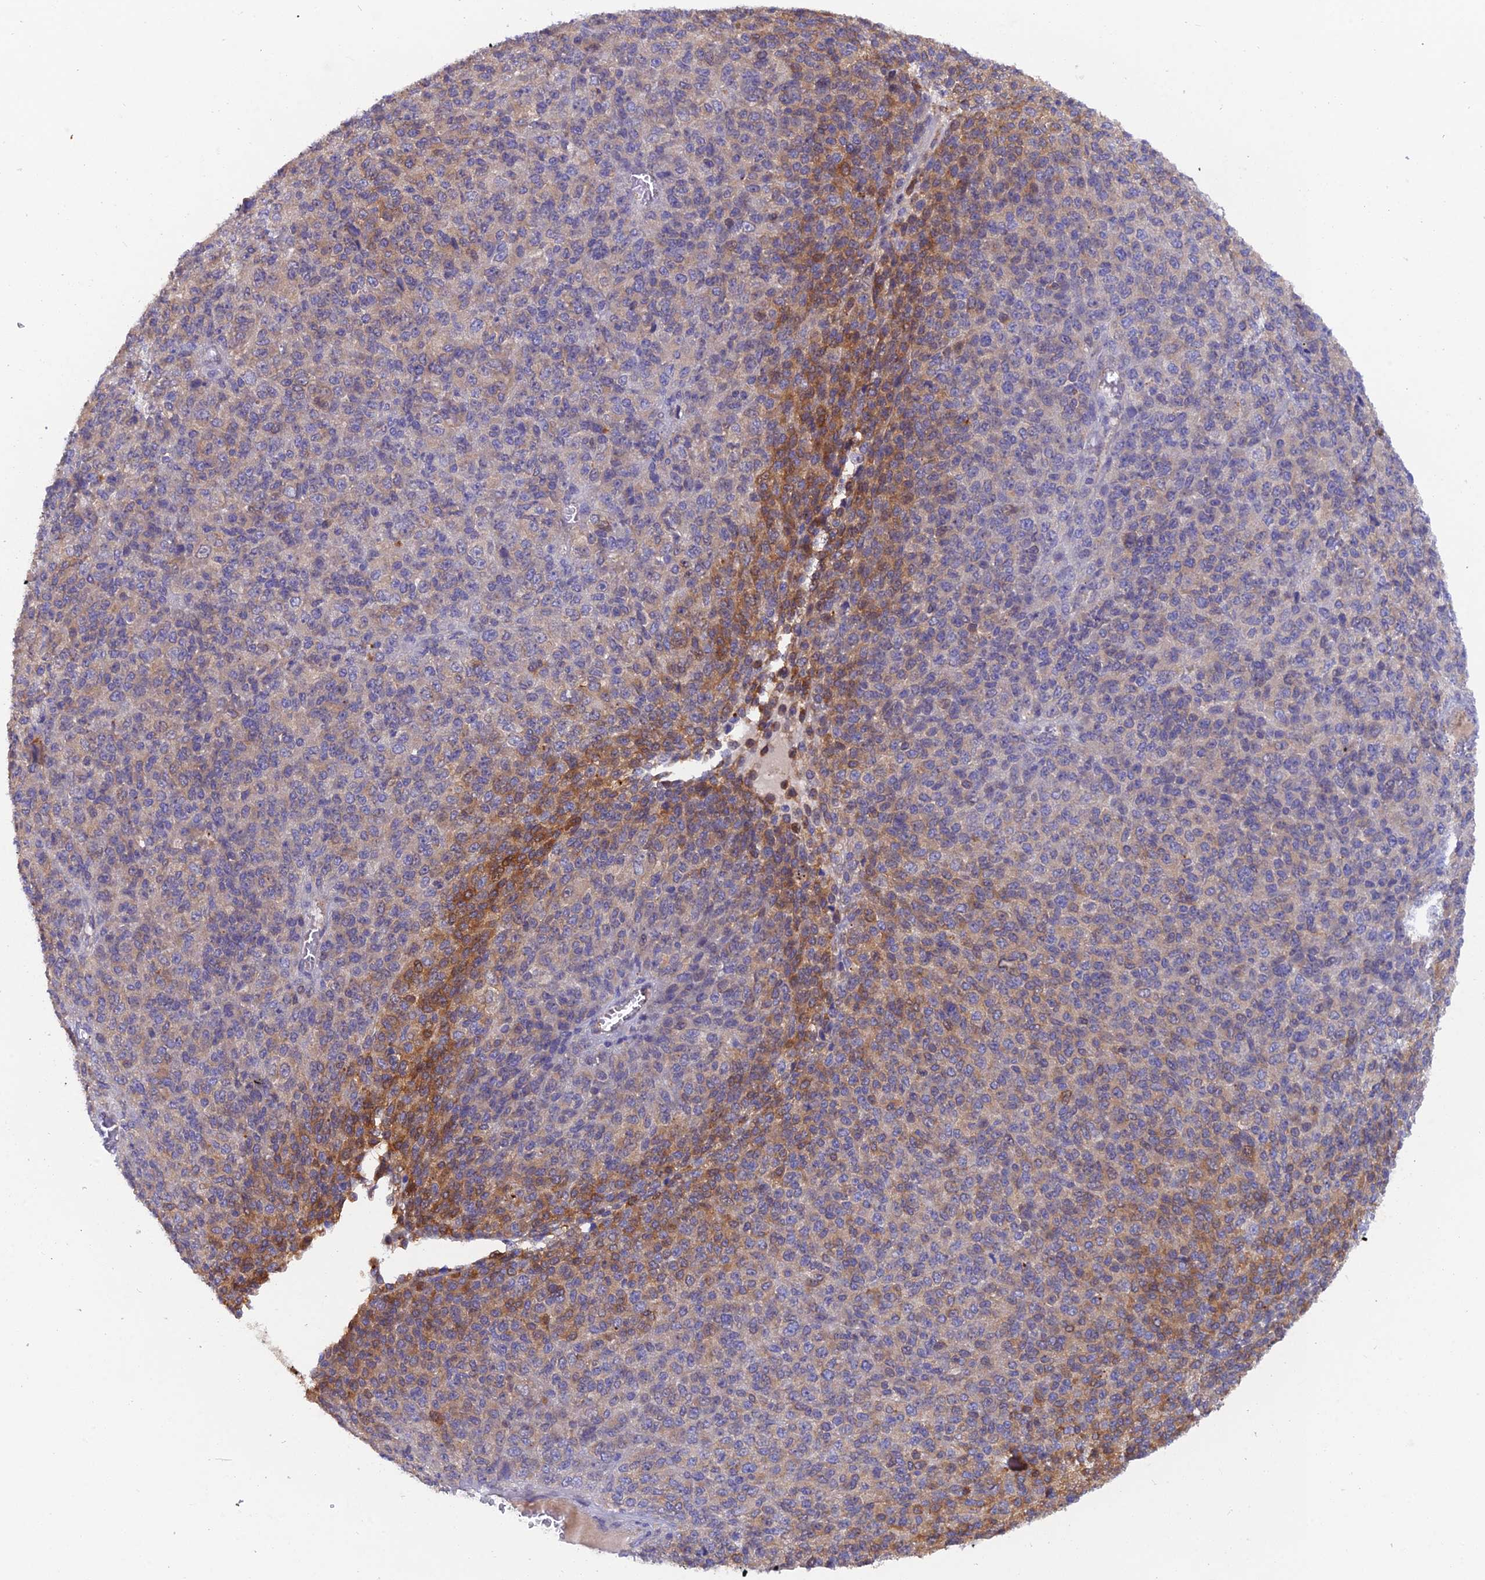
{"staining": {"intensity": "moderate", "quantity": "<25%", "location": "cytoplasmic/membranous"}, "tissue": "melanoma", "cell_type": "Tumor cells", "image_type": "cancer", "snomed": [{"axis": "morphology", "description": "Malignant melanoma, Metastatic site"}, {"axis": "topography", "description": "Brain"}], "caption": "The micrograph exhibits a brown stain indicating the presence of a protein in the cytoplasmic/membranous of tumor cells in melanoma.", "gene": "FZR1", "patient": {"sex": "female", "age": 56}}